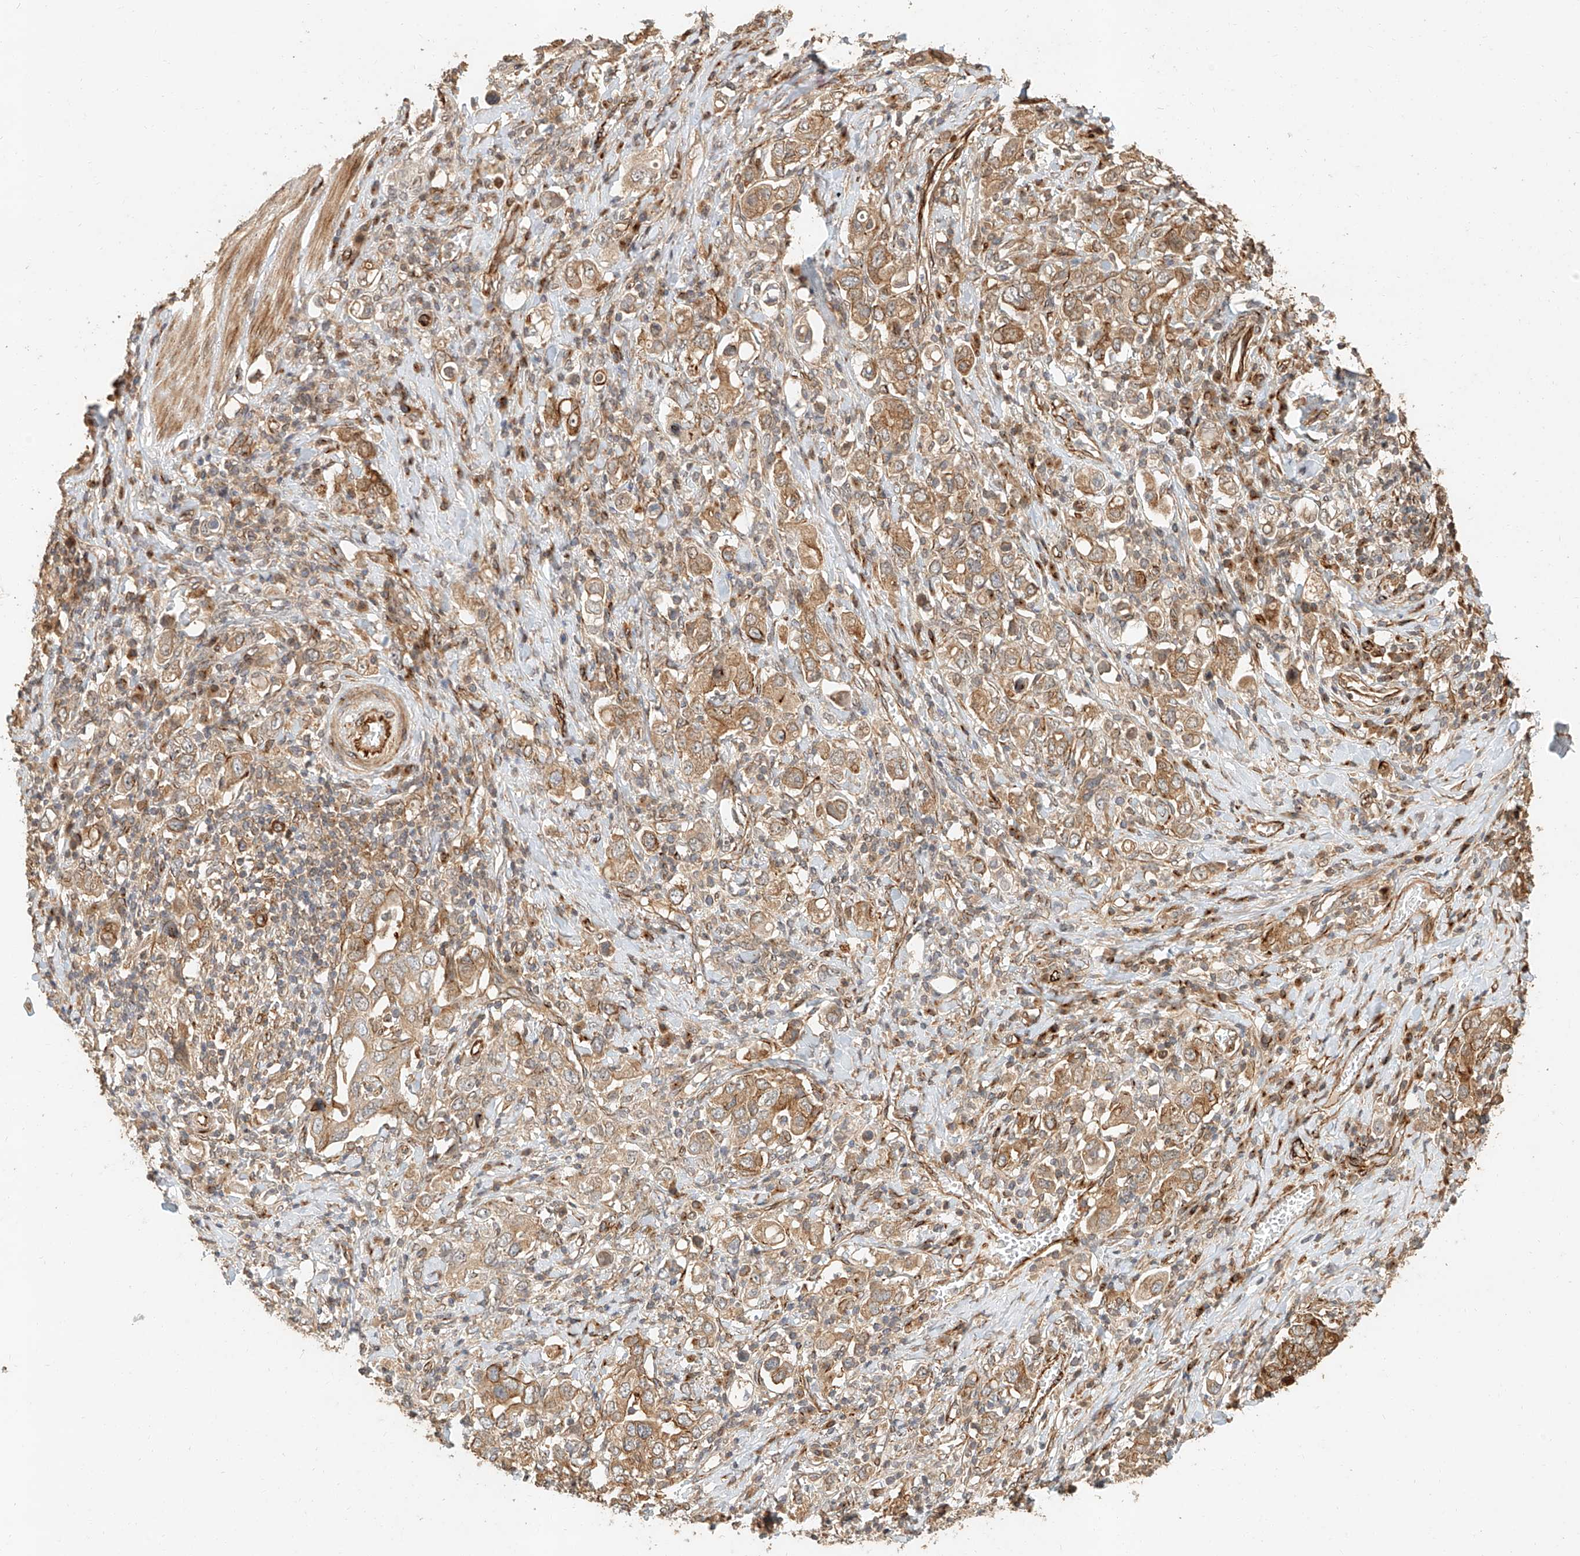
{"staining": {"intensity": "moderate", "quantity": ">75%", "location": "cytoplasmic/membranous"}, "tissue": "stomach cancer", "cell_type": "Tumor cells", "image_type": "cancer", "snomed": [{"axis": "morphology", "description": "Adenocarcinoma, NOS"}, {"axis": "topography", "description": "Stomach, upper"}], "caption": "Human stomach cancer stained with a protein marker shows moderate staining in tumor cells.", "gene": "NAP1L1", "patient": {"sex": "male", "age": 62}}